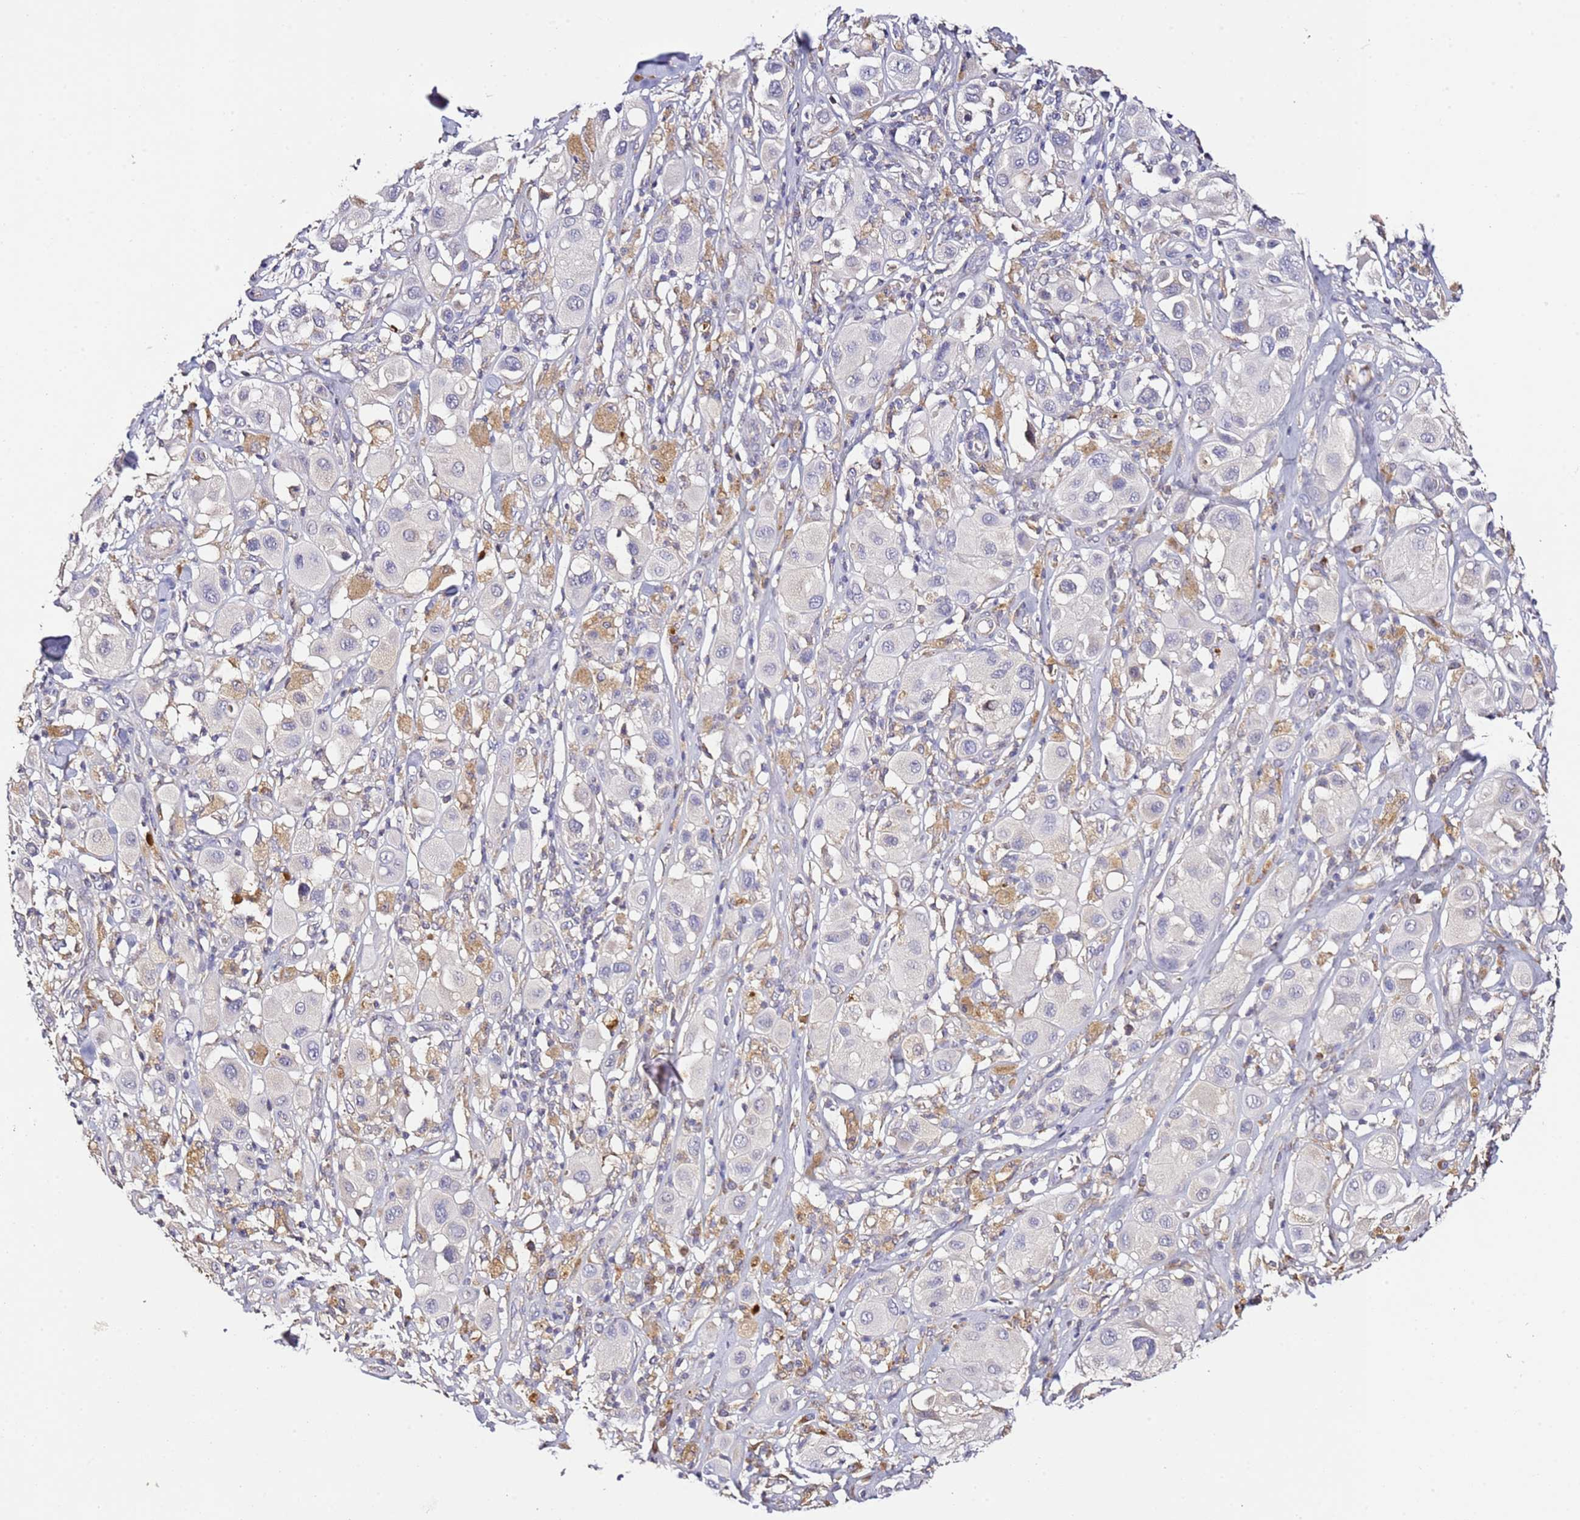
{"staining": {"intensity": "negative", "quantity": "none", "location": "none"}, "tissue": "melanoma", "cell_type": "Tumor cells", "image_type": "cancer", "snomed": [{"axis": "morphology", "description": "Malignant melanoma, Metastatic site"}, {"axis": "topography", "description": "Skin"}], "caption": "IHC micrograph of neoplastic tissue: human malignant melanoma (metastatic site) stained with DAB shows no significant protein expression in tumor cells.", "gene": "OR2B11", "patient": {"sex": "male", "age": 41}}